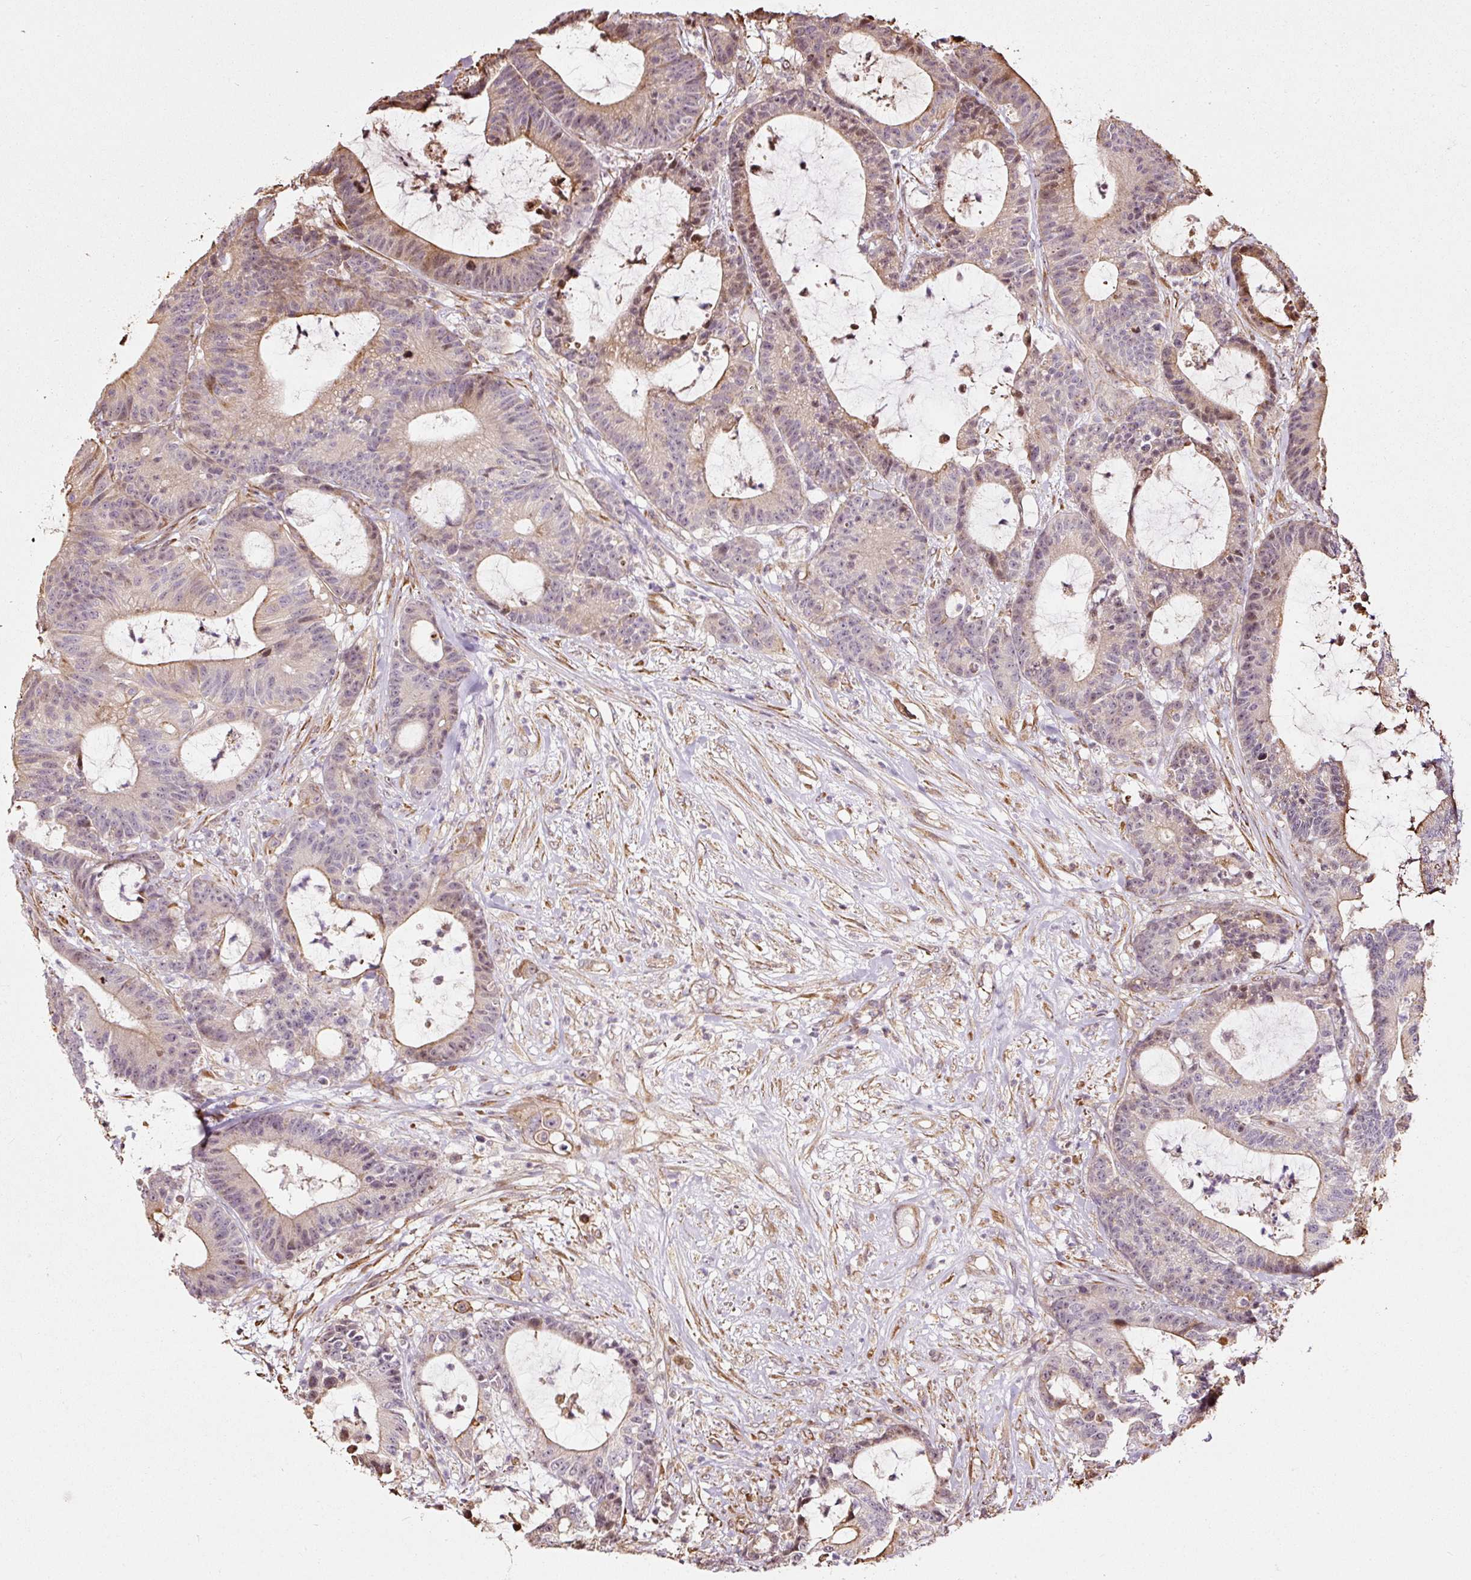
{"staining": {"intensity": "moderate", "quantity": "<25%", "location": "cytoplasmic/membranous"}, "tissue": "colorectal cancer", "cell_type": "Tumor cells", "image_type": "cancer", "snomed": [{"axis": "morphology", "description": "Adenocarcinoma, NOS"}, {"axis": "topography", "description": "Colon"}], "caption": "Protein staining shows moderate cytoplasmic/membranous positivity in approximately <25% of tumor cells in colorectal cancer.", "gene": "ETF1", "patient": {"sex": "female", "age": 84}}